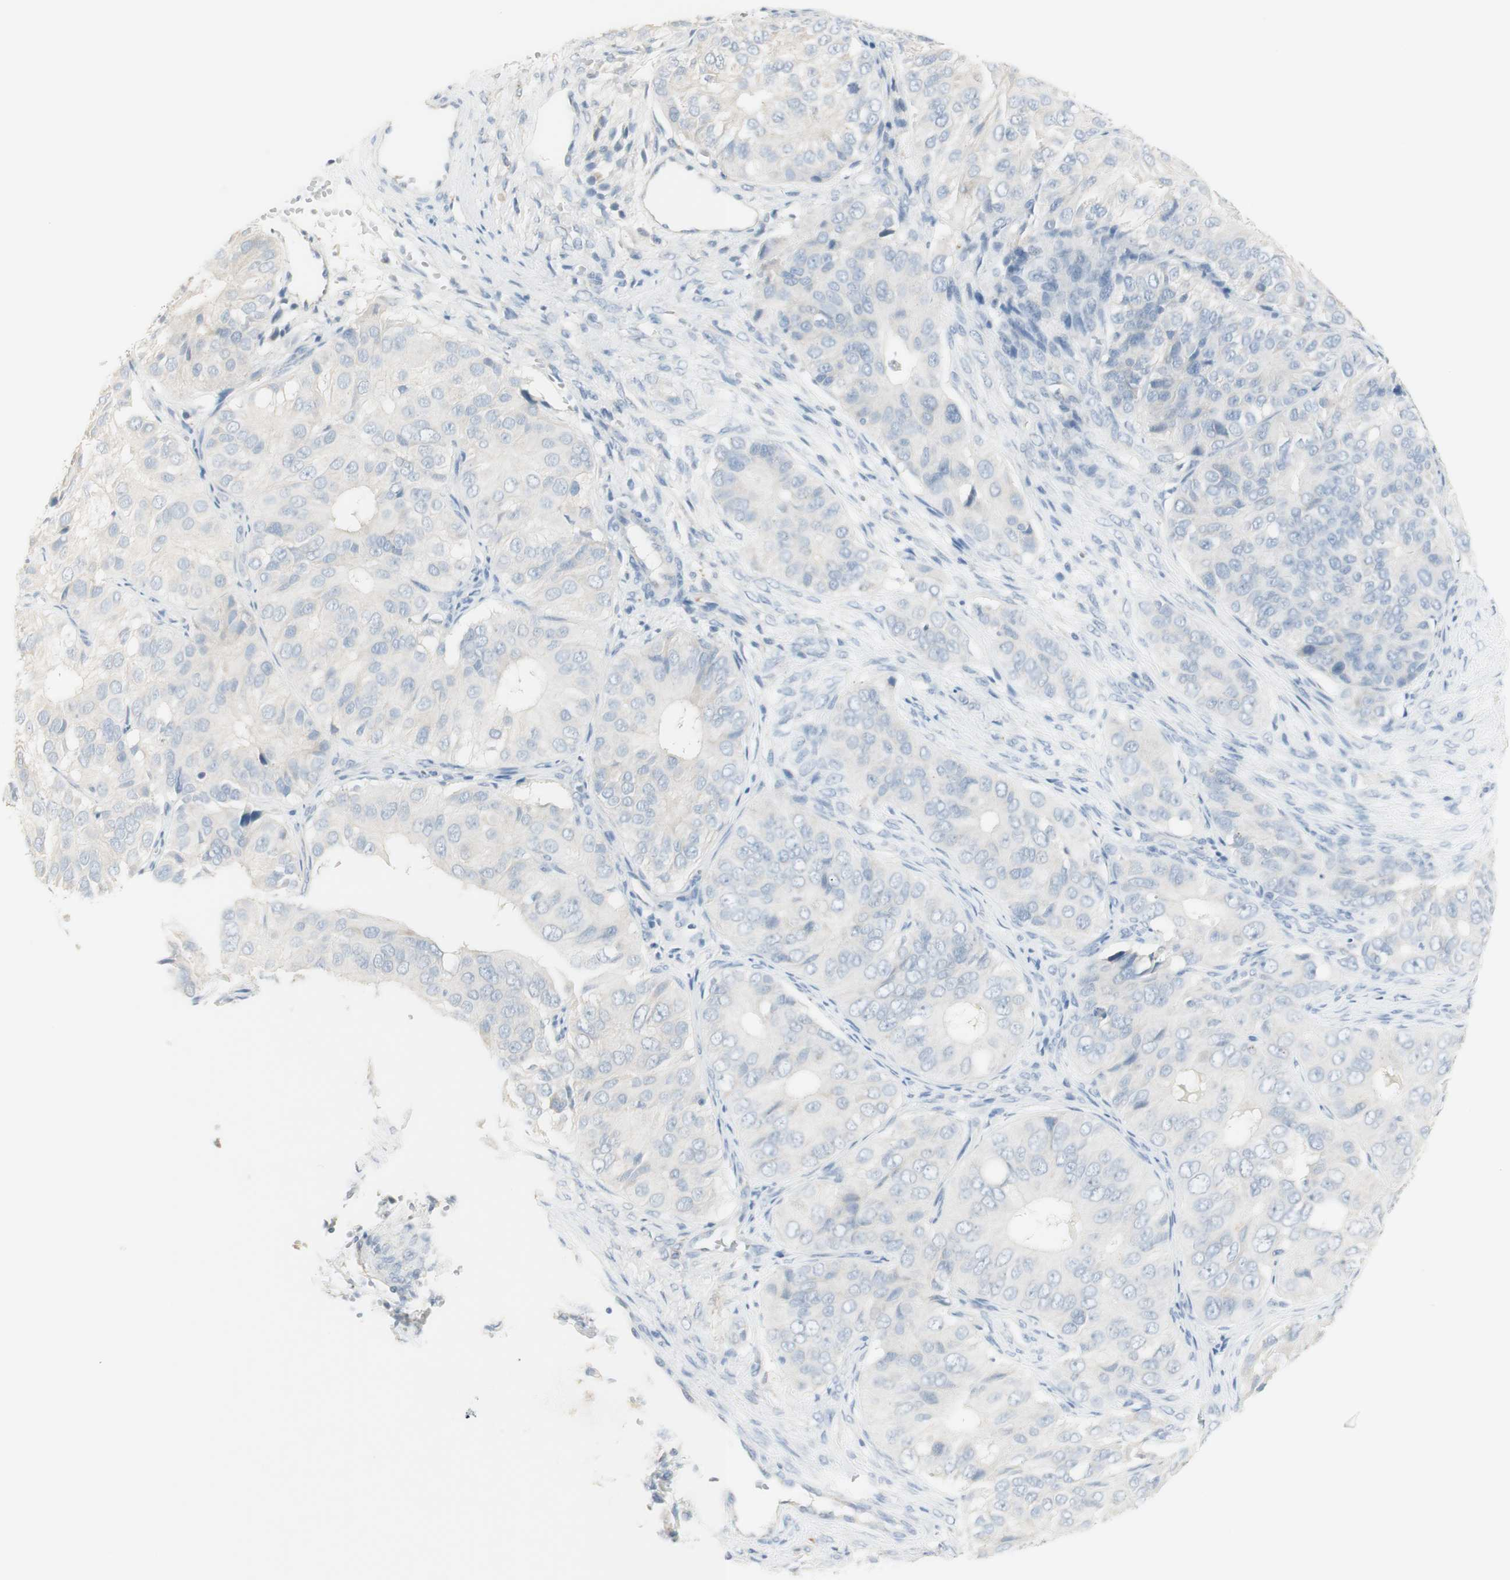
{"staining": {"intensity": "negative", "quantity": "none", "location": "none"}, "tissue": "ovarian cancer", "cell_type": "Tumor cells", "image_type": "cancer", "snomed": [{"axis": "morphology", "description": "Carcinoma, endometroid"}, {"axis": "topography", "description": "Ovary"}], "caption": "A micrograph of ovarian cancer (endometroid carcinoma) stained for a protein demonstrates no brown staining in tumor cells.", "gene": "ART3", "patient": {"sex": "female", "age": 51}}